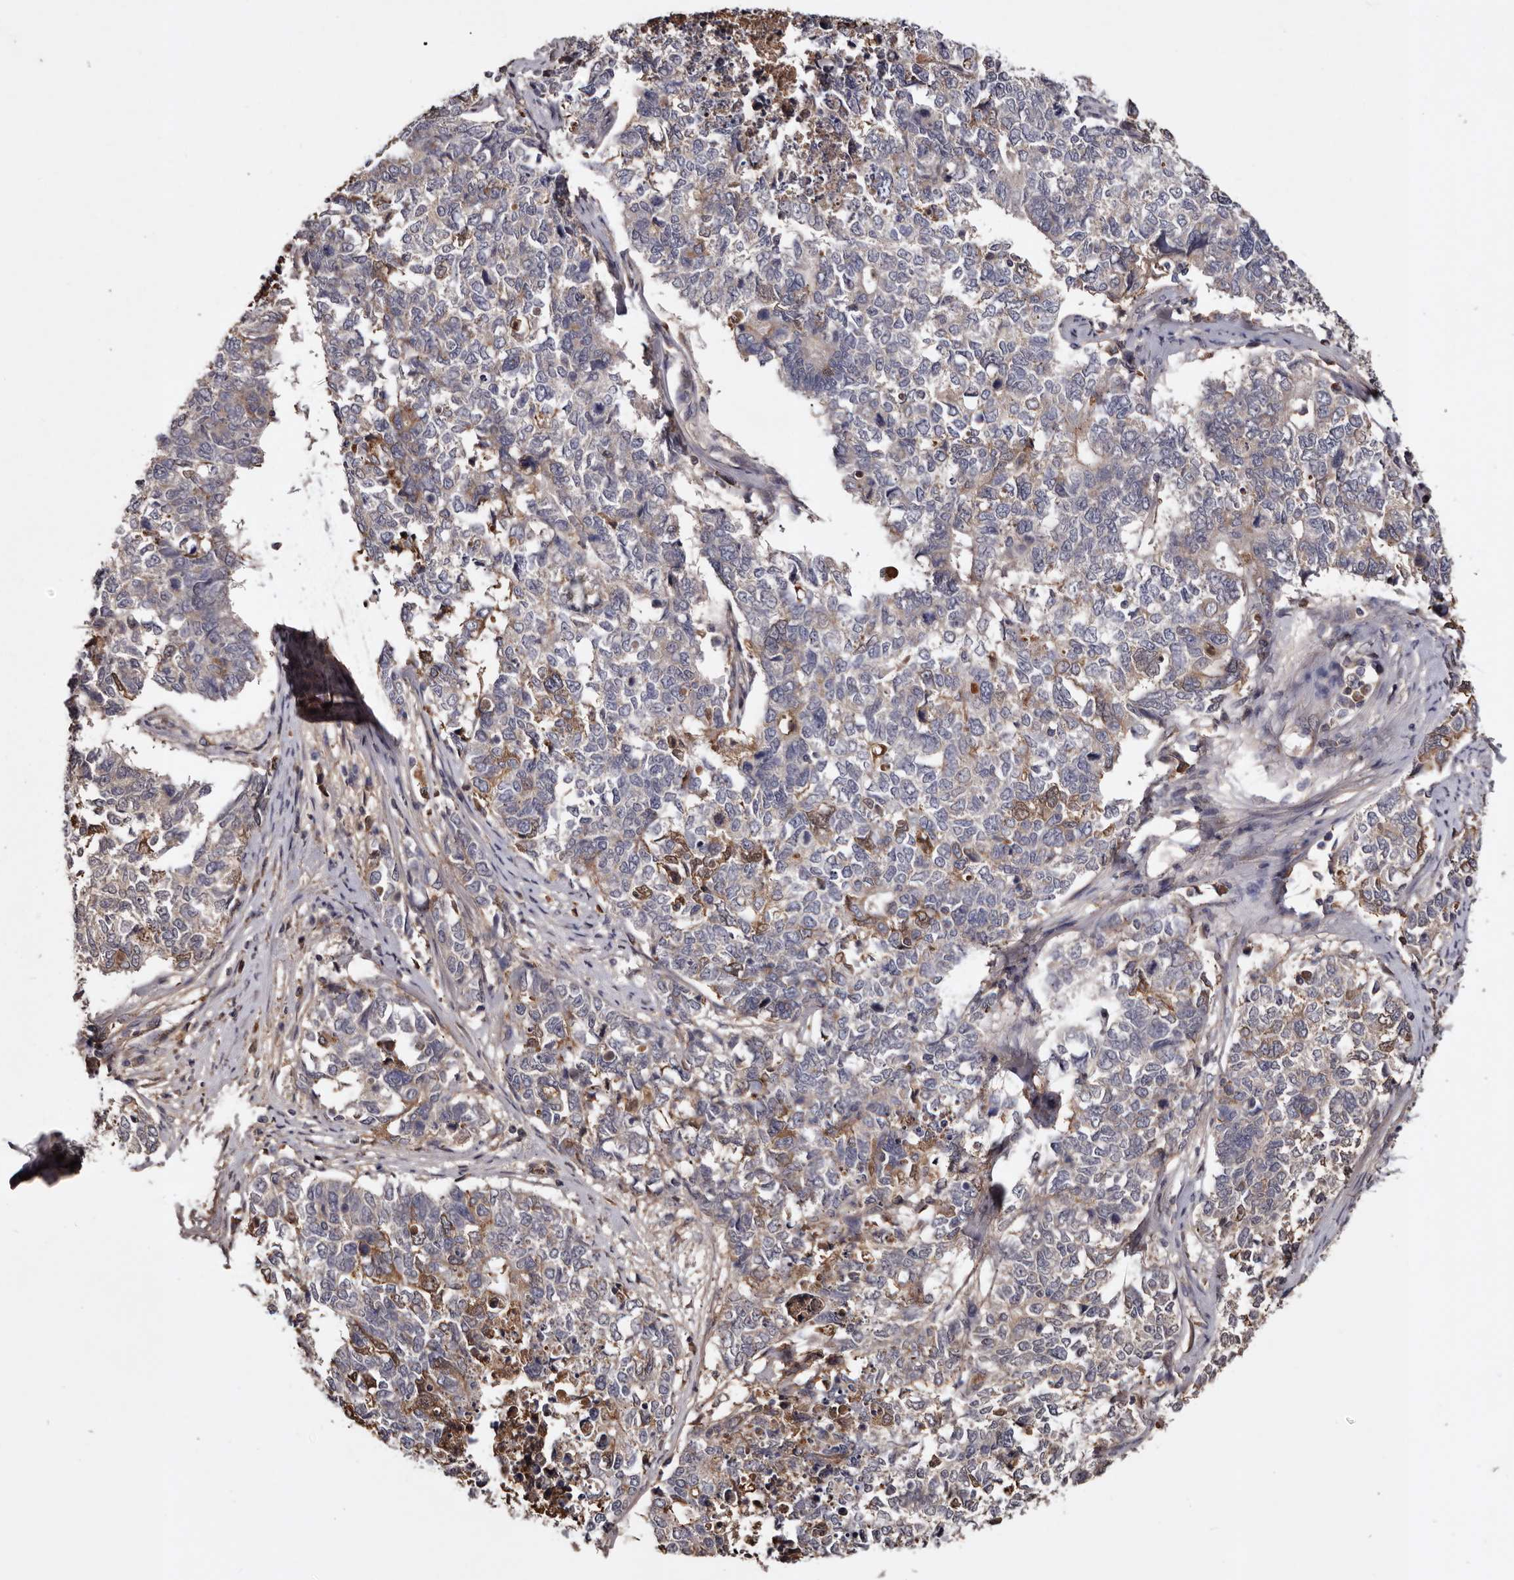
{"staining": {"intensity": "weak", "quantity": "<25%", "location": "cytoplasmic/membranous"}, "tissue": "cervical cancer", "cell_type": "Tumor cells", "image_type": "cancer", "snomed": [{"axis": "morphology", "description": "Squamous cell carcinoma, NOS"}, {"axis": "topography", "description": "Cervix"}], "caption": "Immunohistochemistry (IHC) histopathology image of cervical cancer (squamous cell carcinoma) stained for a protein (brown), which displays no positivity in tumor cells. Nuclei are stained in blue.", "gene": "CYP1B1", "patient": {"sex": "female", "age": 63}}